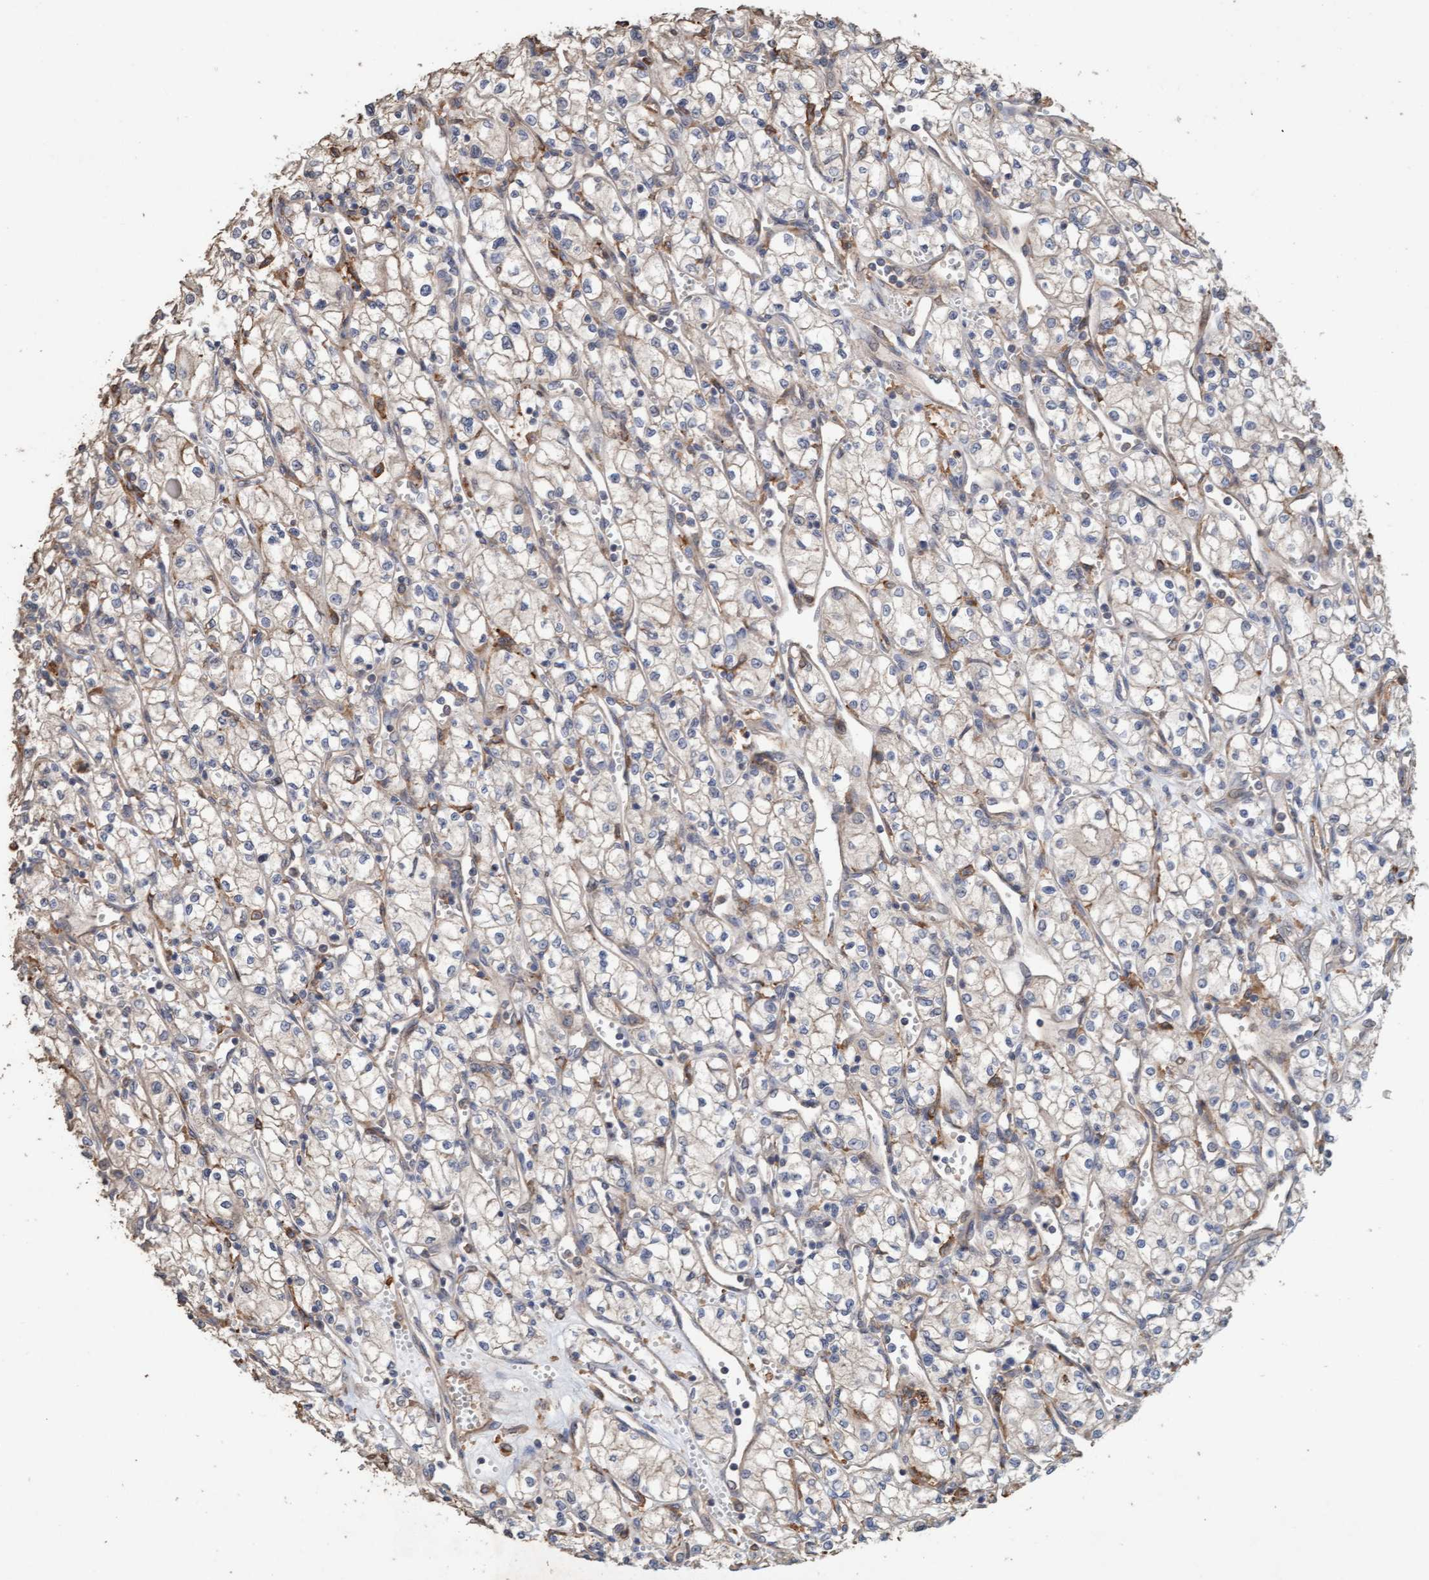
{"staining": {"intensity": "negative", "quantity": "none", "location": "none"}, "tissue": "renal cancer", "cell_type": "Tumor cells", "image_type": "cancer", "snomed": [{"axis": "morphology", "description": "Adenocarcinoma, NOS"}, {"axis": "topography", "description": "Kidney"}], "caption": "Immunohistochemical staining of human adenocarcinoma (renal) reveals no significant staining in tumor cells. (DAB (3,3'-diaminobenzidine) immunohistochemistry (IHC) with hematoxylin counter stain).", "gene": "LONRF1", "patient": {"sex": "male", "age": 59}}